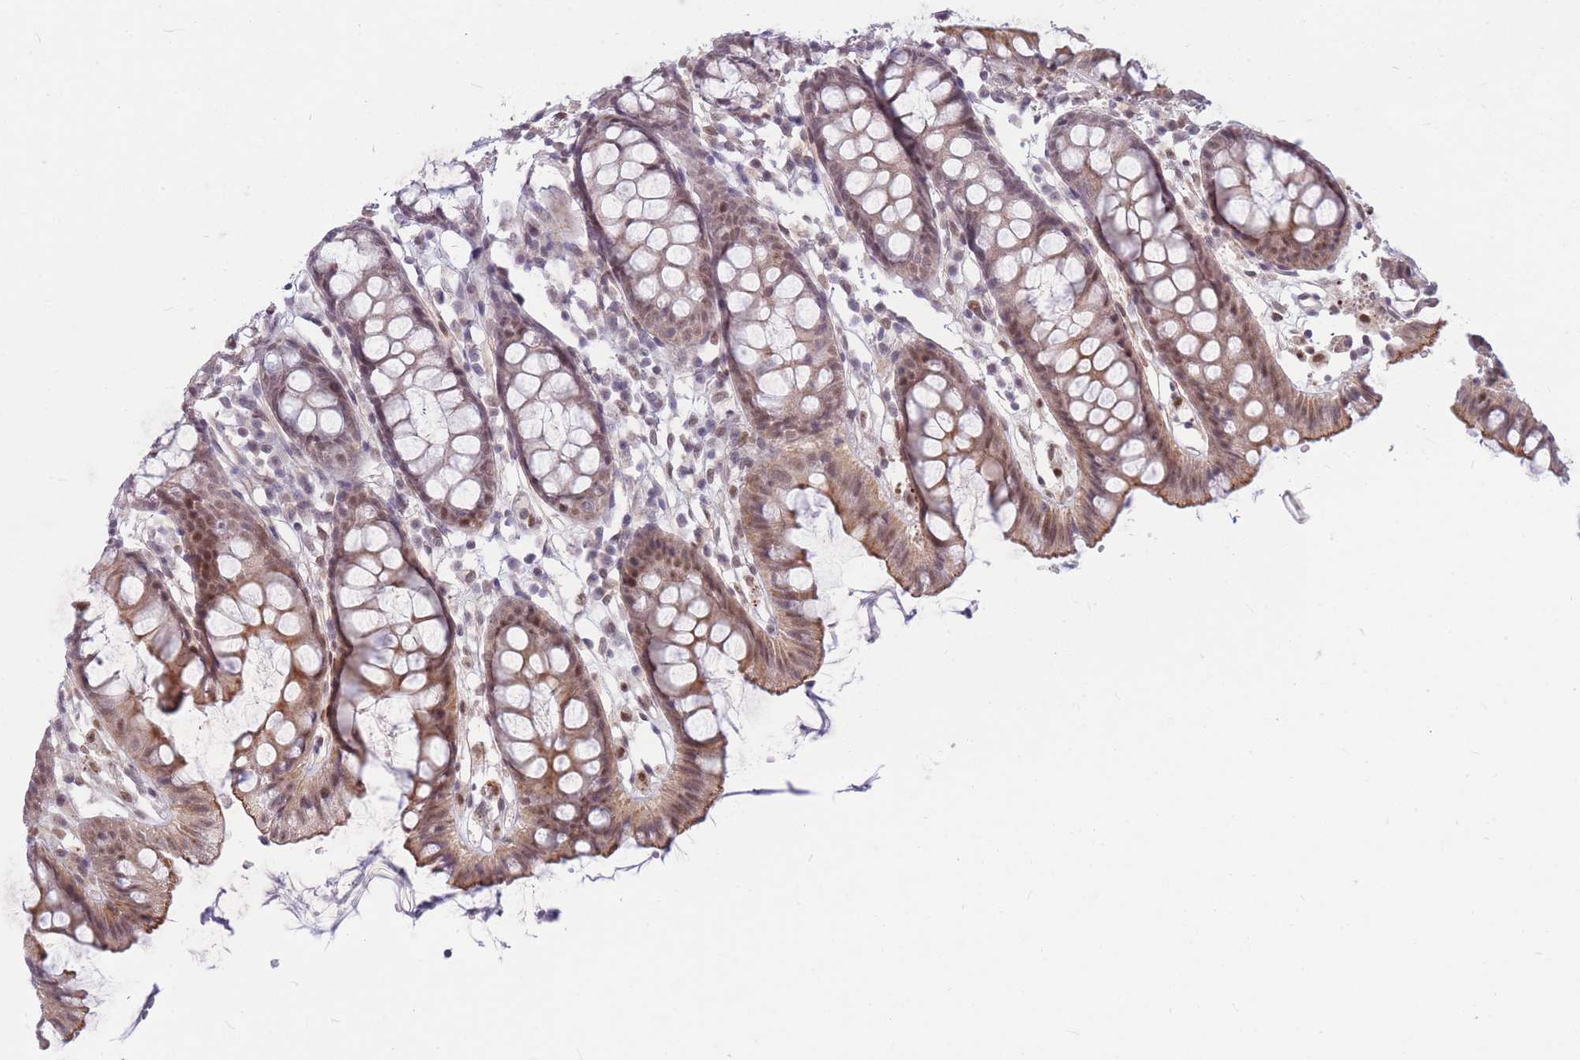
{"staining": {"intensity": "moderate", "quantity": "25%-75%", "location": "cytoplasmic/membranous,nuclear"}, "tissue": "colon", "cell_type": "Glandular cells", "image_type": "normal", "snomed": [{"axis": "morphology", "description": "Normal tissue, NOS"}, {"axis": "topography", "description": "Colon"}], "caption": "This photomicrograph demonstrates benign colon stained with immunohistochemistry (IHC) to label a protein in brown. The cytoplasmic/membranous,nuclear of glandular cells show moderate positivity for the protein. Nuclei are counter-stained blue.", "gene": "ERCC2", "patient": {"sex": "female", "age": 84}}